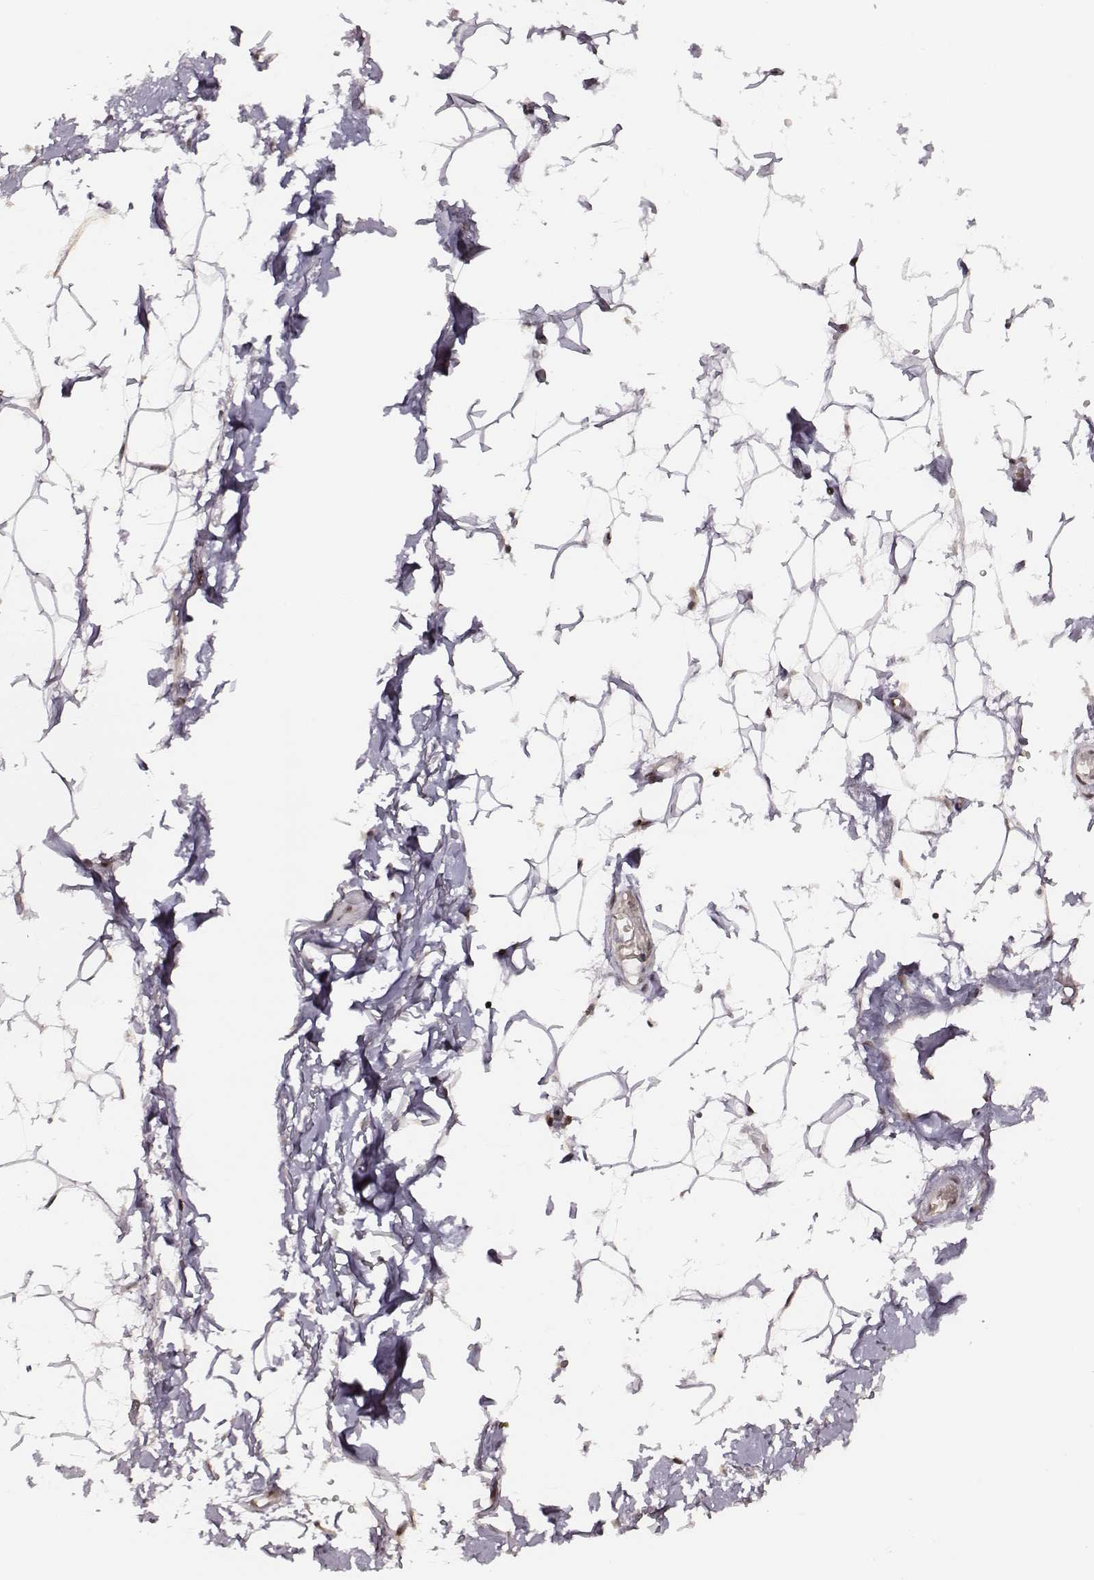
{"staining": {"intensity": "strong", "quantity": ">75%", "location": "nuclear"}, "tissue": "adipose tissue", "cell_type": "Adipocytes", "image_type": "normal", "snomed": [{"axis": "morphology", "description": "Normal tissue, NOS"}, {"axis": "topography", "description": "Anal"}, {"axis": "topography", "description": "Peripheral nerve tissue"}], "caption": "DAB (3,3'-diaminobenzidine) immunohistochemical staining of normal adipose tissue reveals strong nuclear protein expression in approximately >75% of adipocytes.", "gene": "PPARA", "patient": {"sex": "male", "age": 78}}